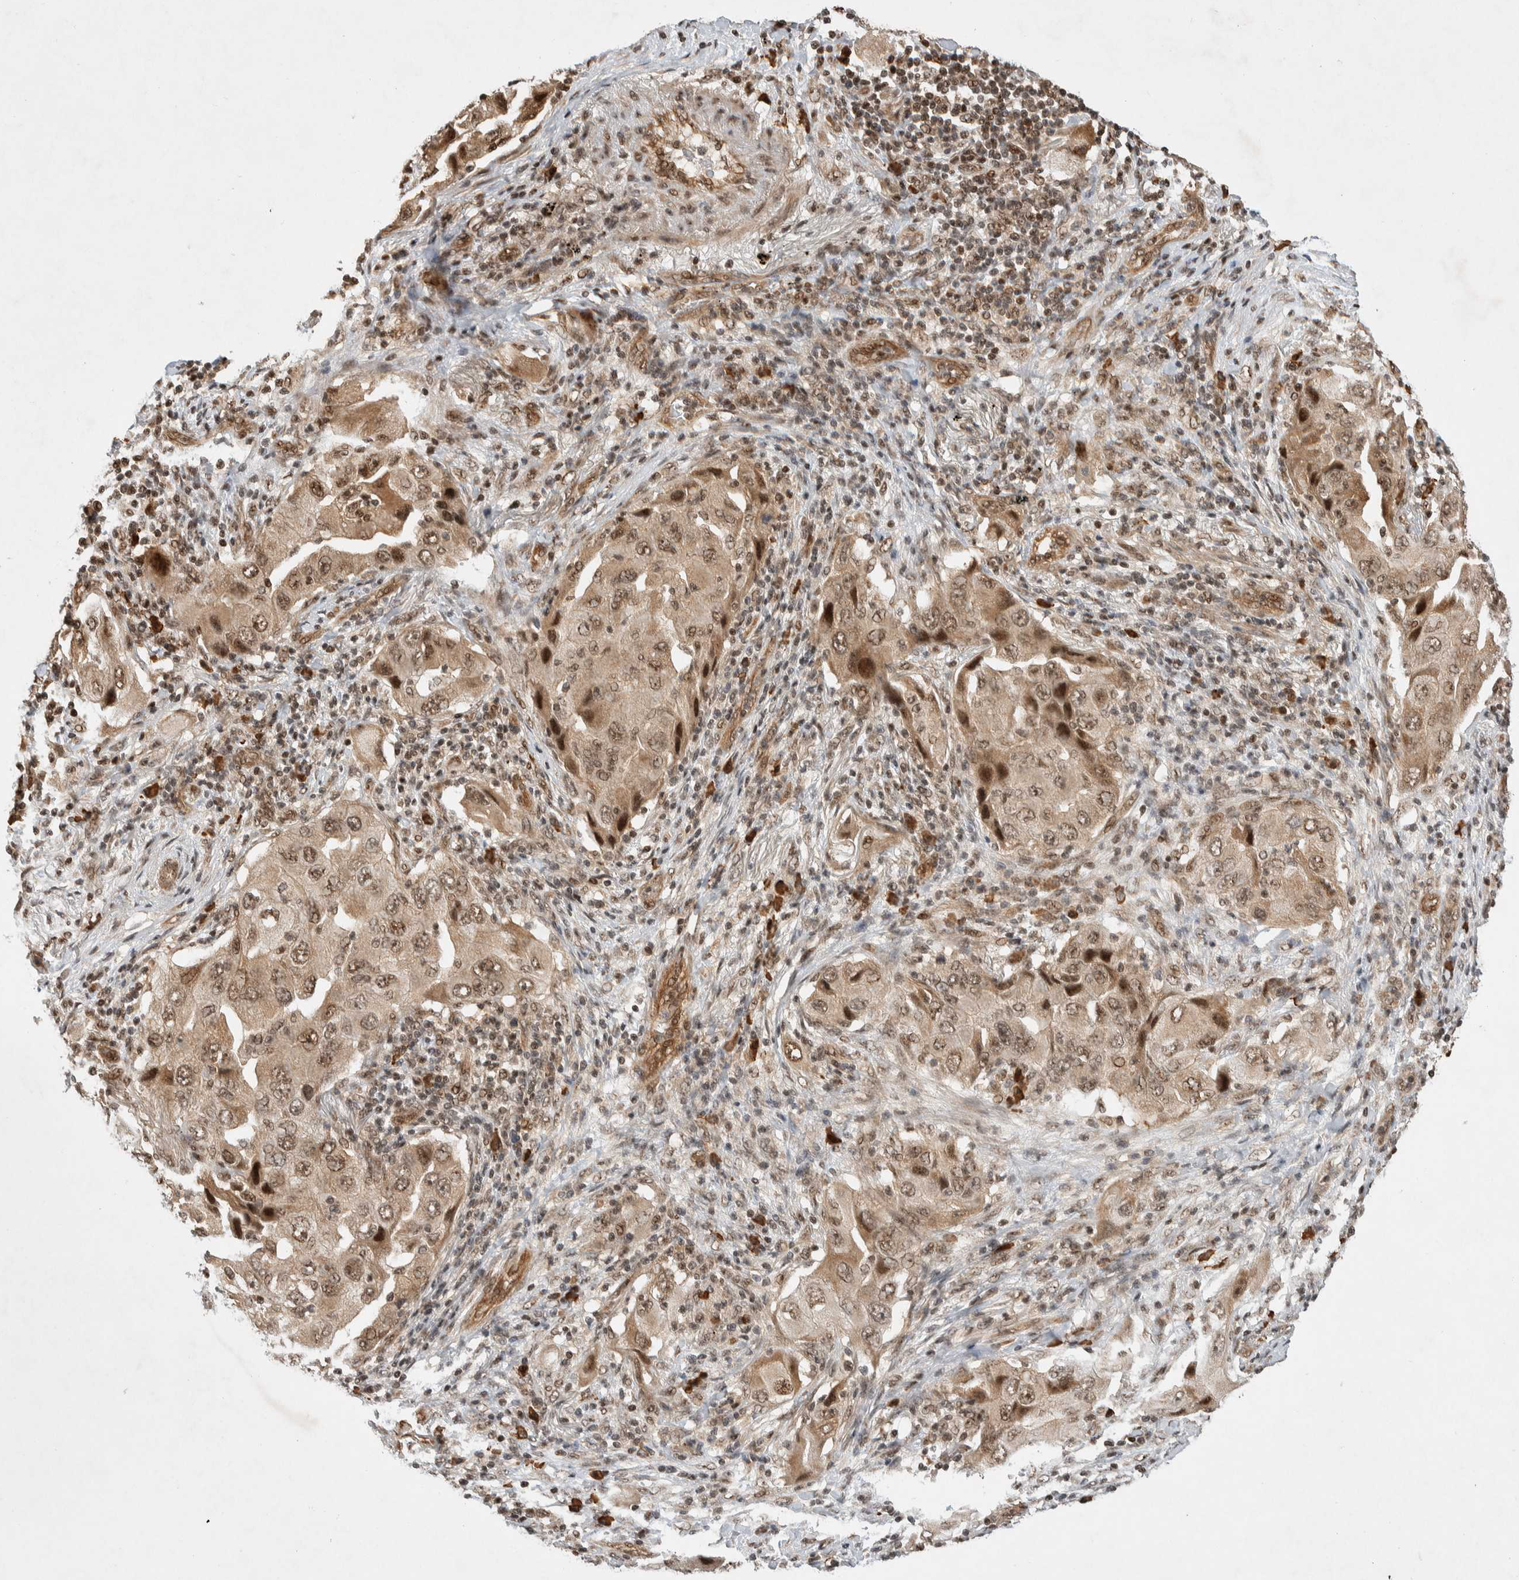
{"staining": {"intensity": "moderate", "quantity": ">75%", "location": "cytoplasmic/membranous,nuclear"}, "tissue": "lung cancer", "cell_type": "Tumor cells", "image_type": "cancer", "snomed": [{"axis": "morphology", "description": "Adenocarcinoma, NOS"}, {"axis": "topography", "description": "Lung"}], "caption": "This image exhibits IHC staining of human adenocarcinoma (lung), with medium moderate cytoplasmic/membranous and nuclear positivity in approximately >75% of tumor cells.", "gene": "TOR1B", "patient": {"sex": "female", "age": 65}}